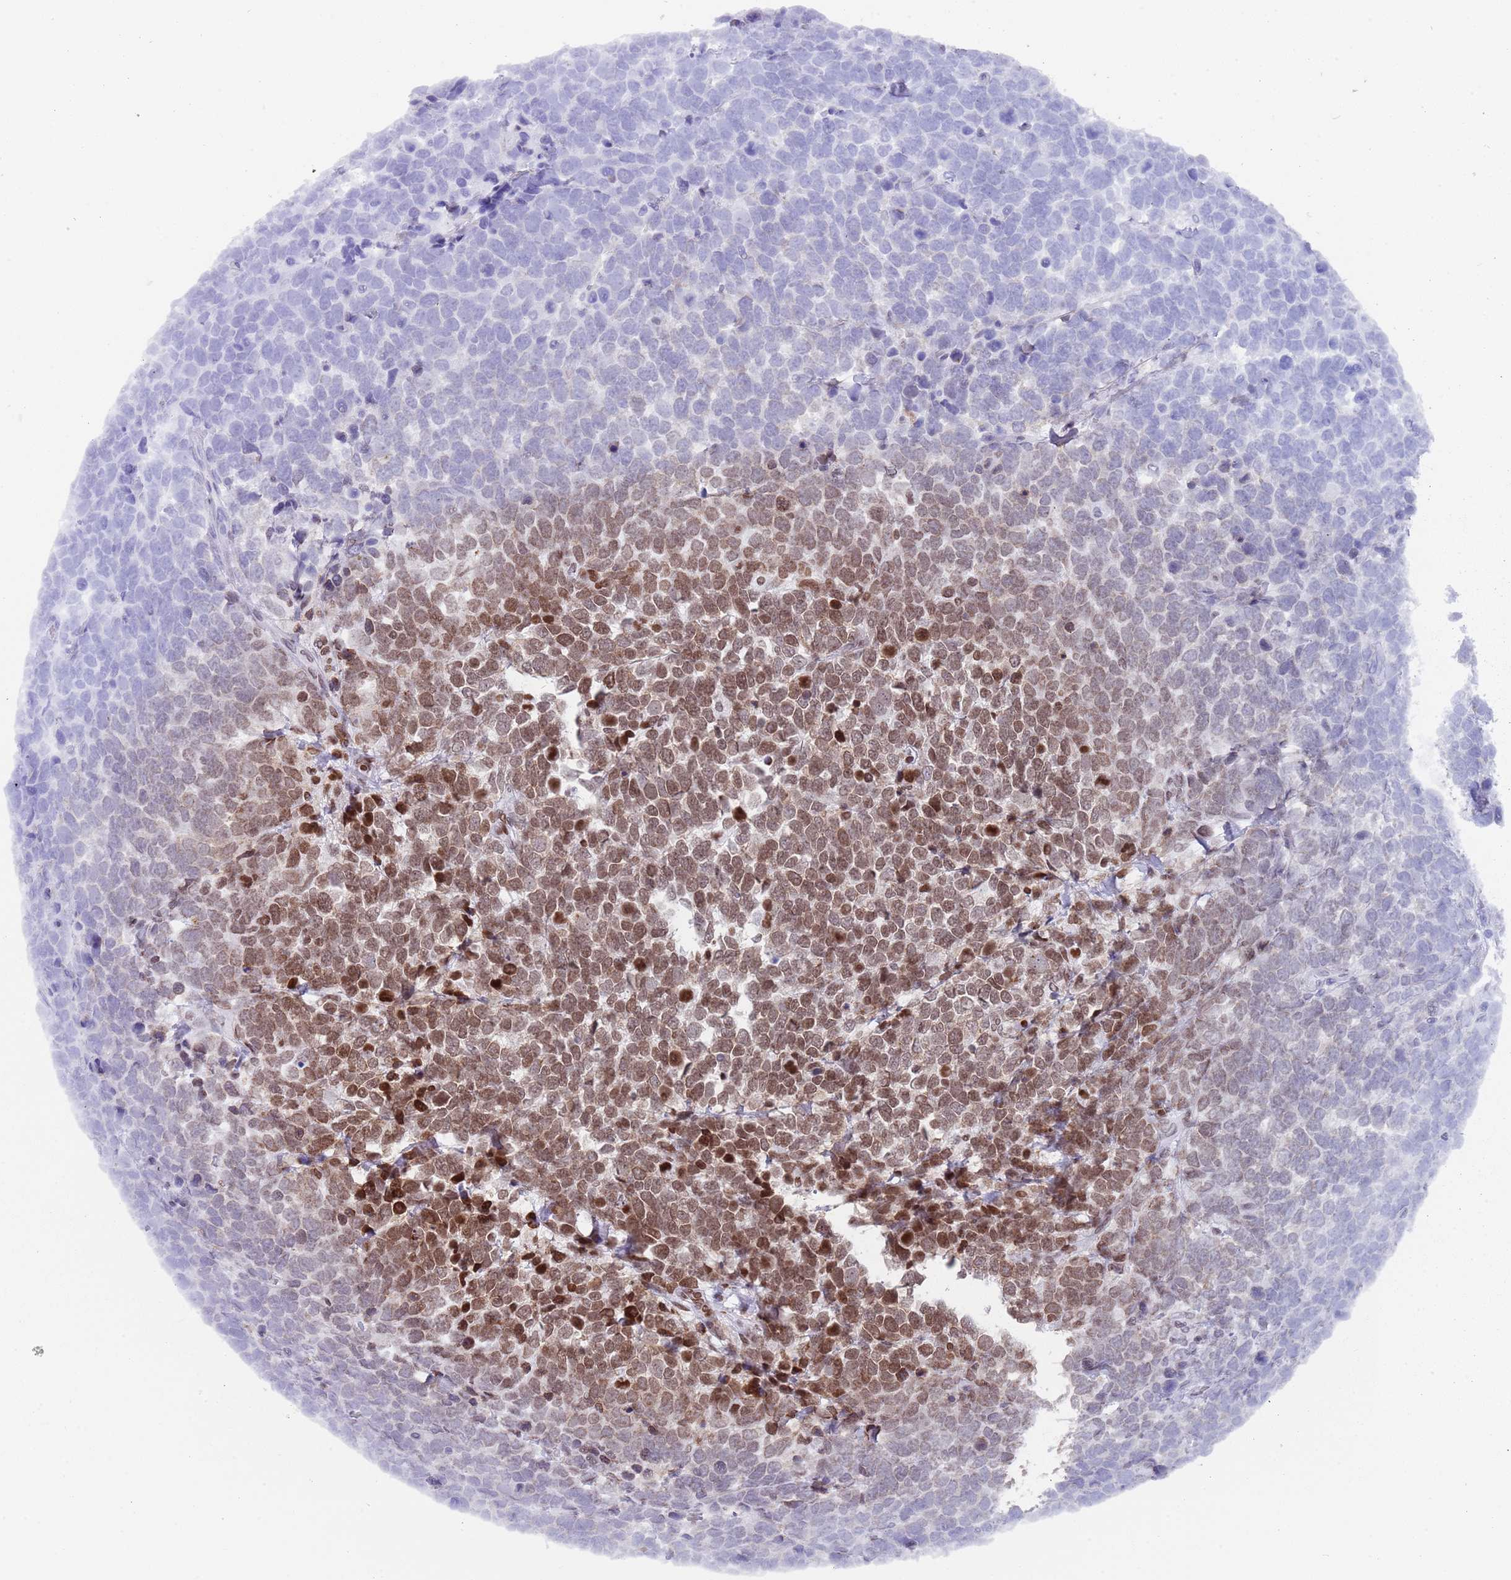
{"staining": {"intensity": "moderate", "quantity": "25%-75%", "location": "nuclear"}, "tissue": "urothelial cancer", "cell_type": "Tumor cells", "image_type": "cancer", "snomed": [{"axis": "morphology", "description": "Urothelial carcinoma, High grade"}, {"axis": "topography", "description": "Urinary bladder"}], "caption": "An image of urothelial cancer stained for a protein exhibits moderate nuclear brown staining in tumor cells.", "gene": "HDAC8", "patient": {"sex": "female", "age": 82}}